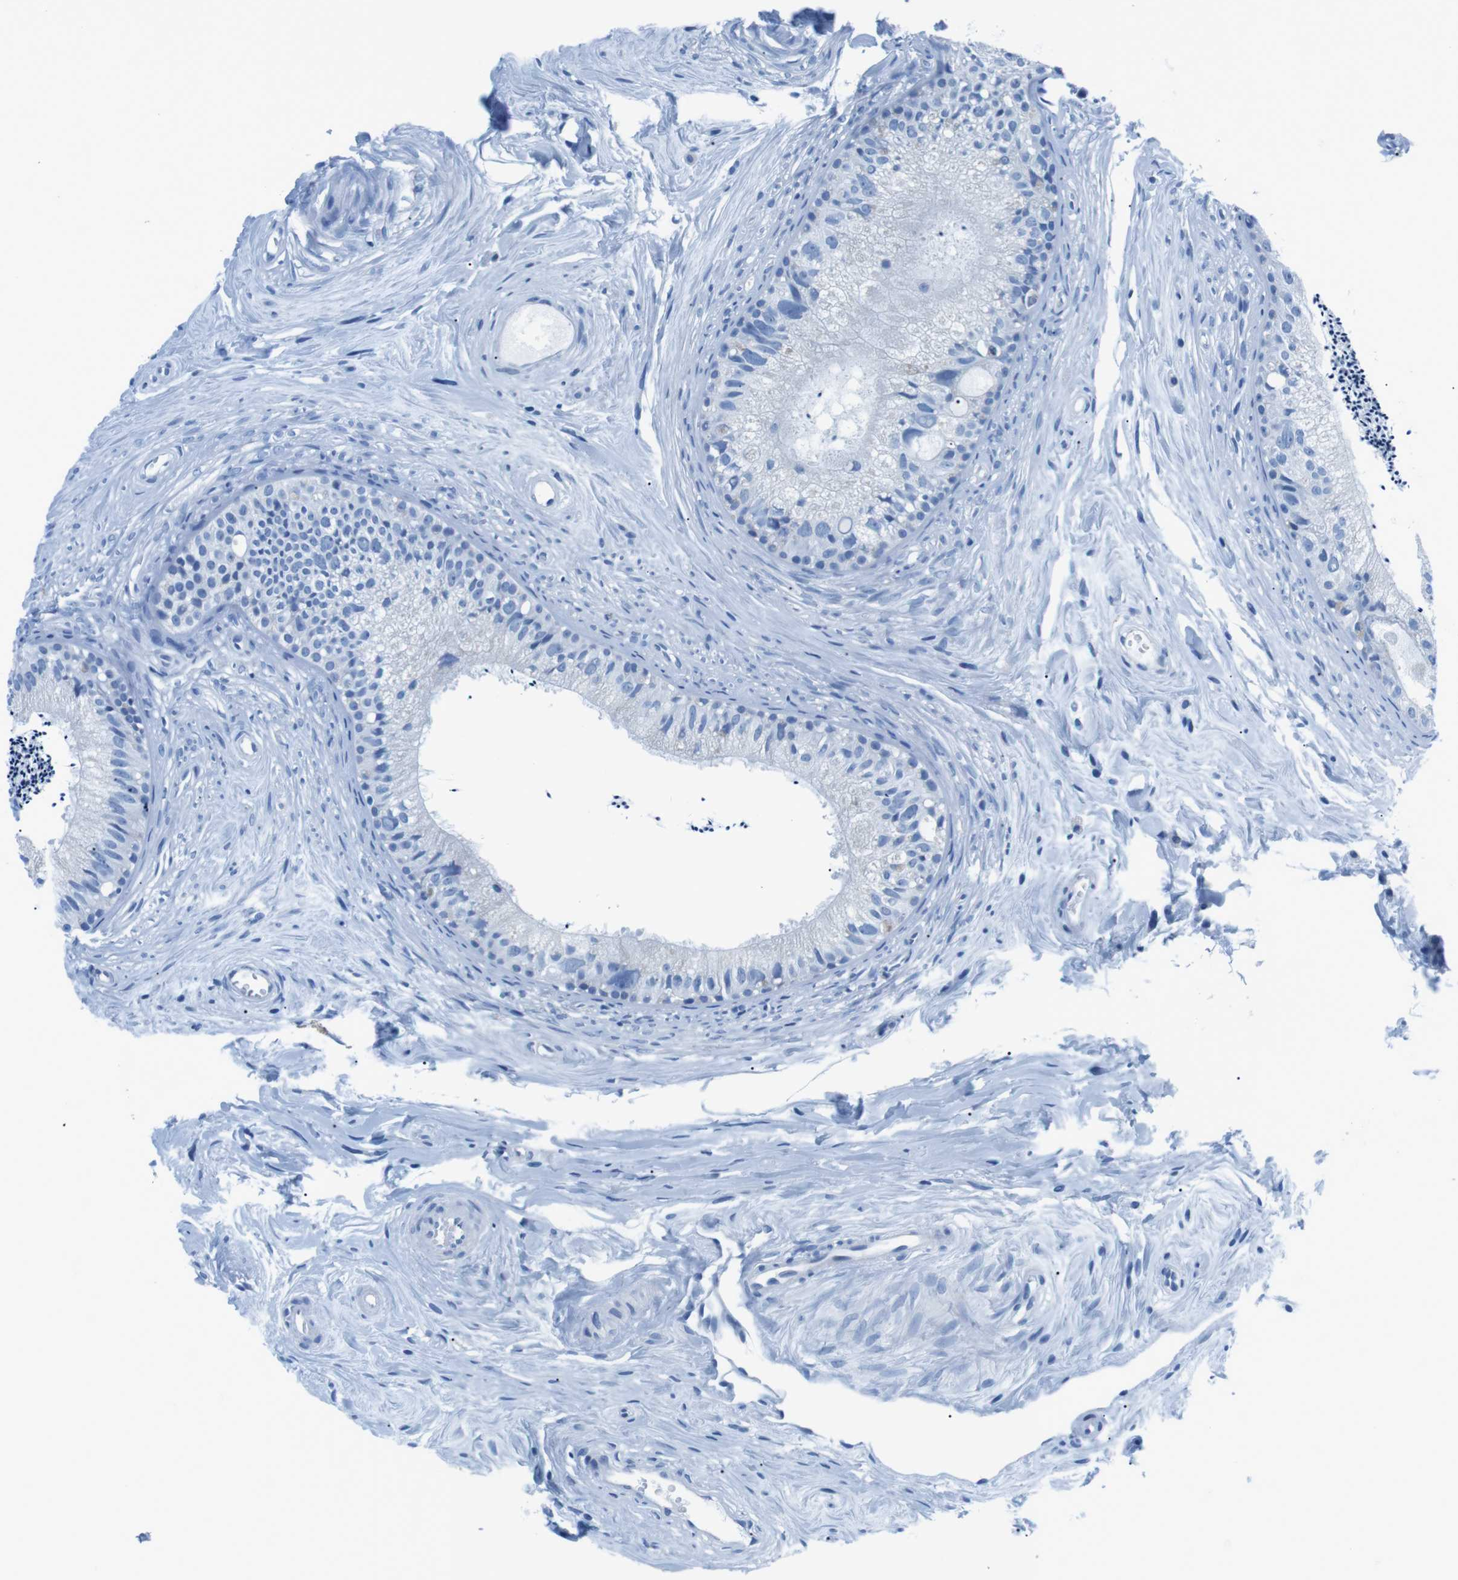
{"staining": {"intensity": "negative", "quantity": "none", "location": "none"}, "tissue": "epididymis", "cell_type": "Glandular cells", "image_type": "normal", "snomed": [{"axis": "morphology", "description": "Normal tissue, NOS"}, {"axis": "topography", "description": "Epididymis"}], "caption": "Glandular cells are negative for brown protein staining in benign epididymis. (DAB immunohistochemistry (IHC), high magnification).", "gene": "MUC2", "patient": {"sex": "male", "age": 56}}